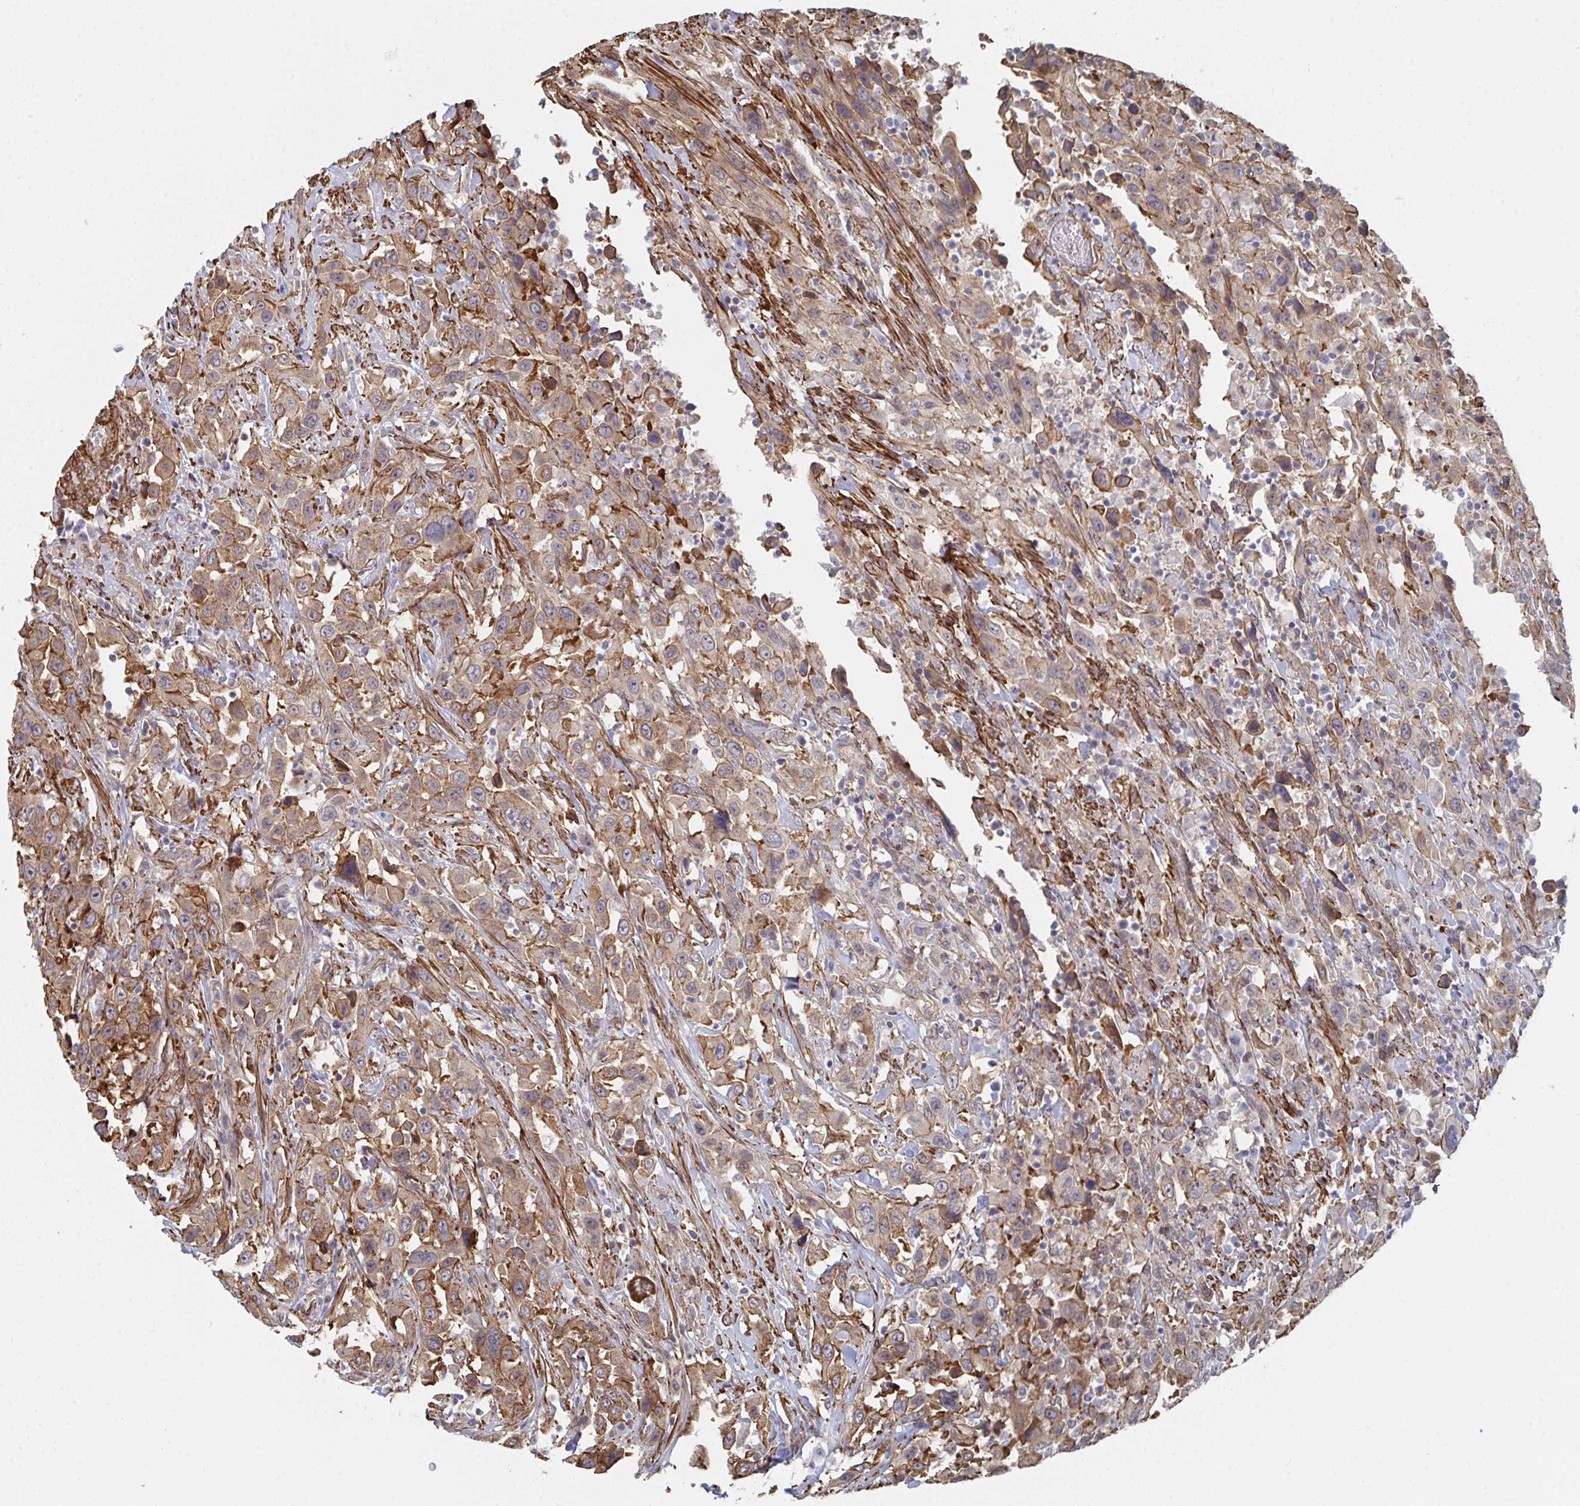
{"staining": {"intensity": "moderate", "quantity": ">75%", "location": "cytoplasmic/membranous"}, "tissue": "urothelial cancer", "cell_type": "Tumor cells", "image_type": "cancer", "snomed": [{"axis": "morphology", "description": "Urothelial carcinoma, High grade"}, {"axis": "topography", "description": "Urinary bladder"}], "caption": "Brown immunohistochemical staining in urothelial cancer displays moderate cytoplasmic/membranous positivity in approximately >75% of tumor cells.", "gene": "NEURL4", "patient": {"sex": "male", "age": 61}}